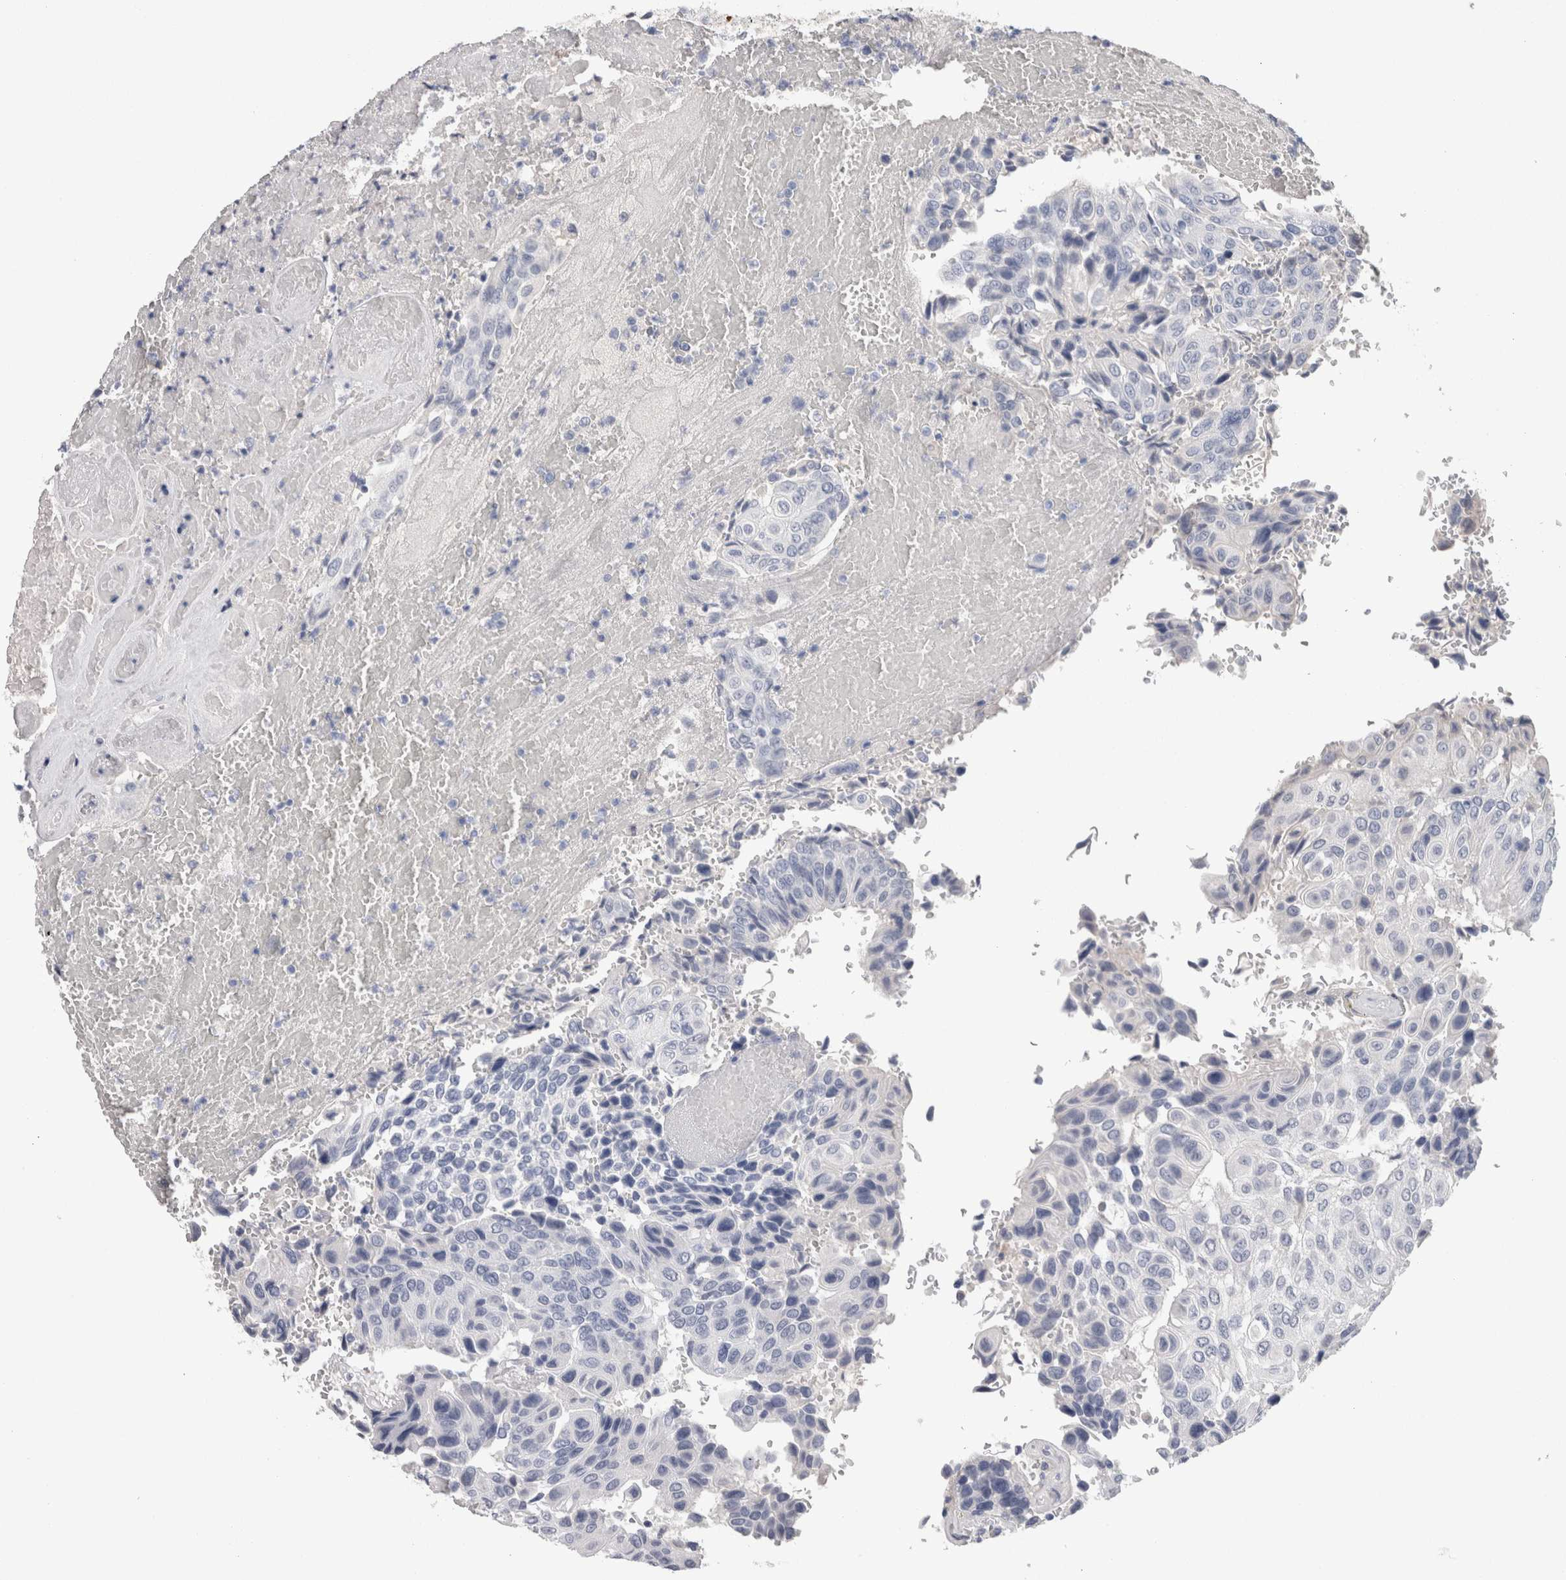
{"staining": {"intensity": "negative", "quantity": "none", "location": "none"}, "tissue": "urothelial cancer", "cell_type": "Tumor cells", "image_type": "cancer", "snomed": [{"axis": "morphology", "description": "Urothelial carcinoma, High grade"}, {"axis": "topography", "description": "Urinary bladder"}], "caption": "Protein analysis of urothelial cancer displays no significant staining in tumor cells. (Stains: DAB (3,3'-diaminobenzidine) immunohistochemistry (IHC) with hematoxylin counter stain, Microscopy: brightfield microscopy at high magnification).", "gene": "FABP4", "patient": {"sex": "male", "age": 66}}